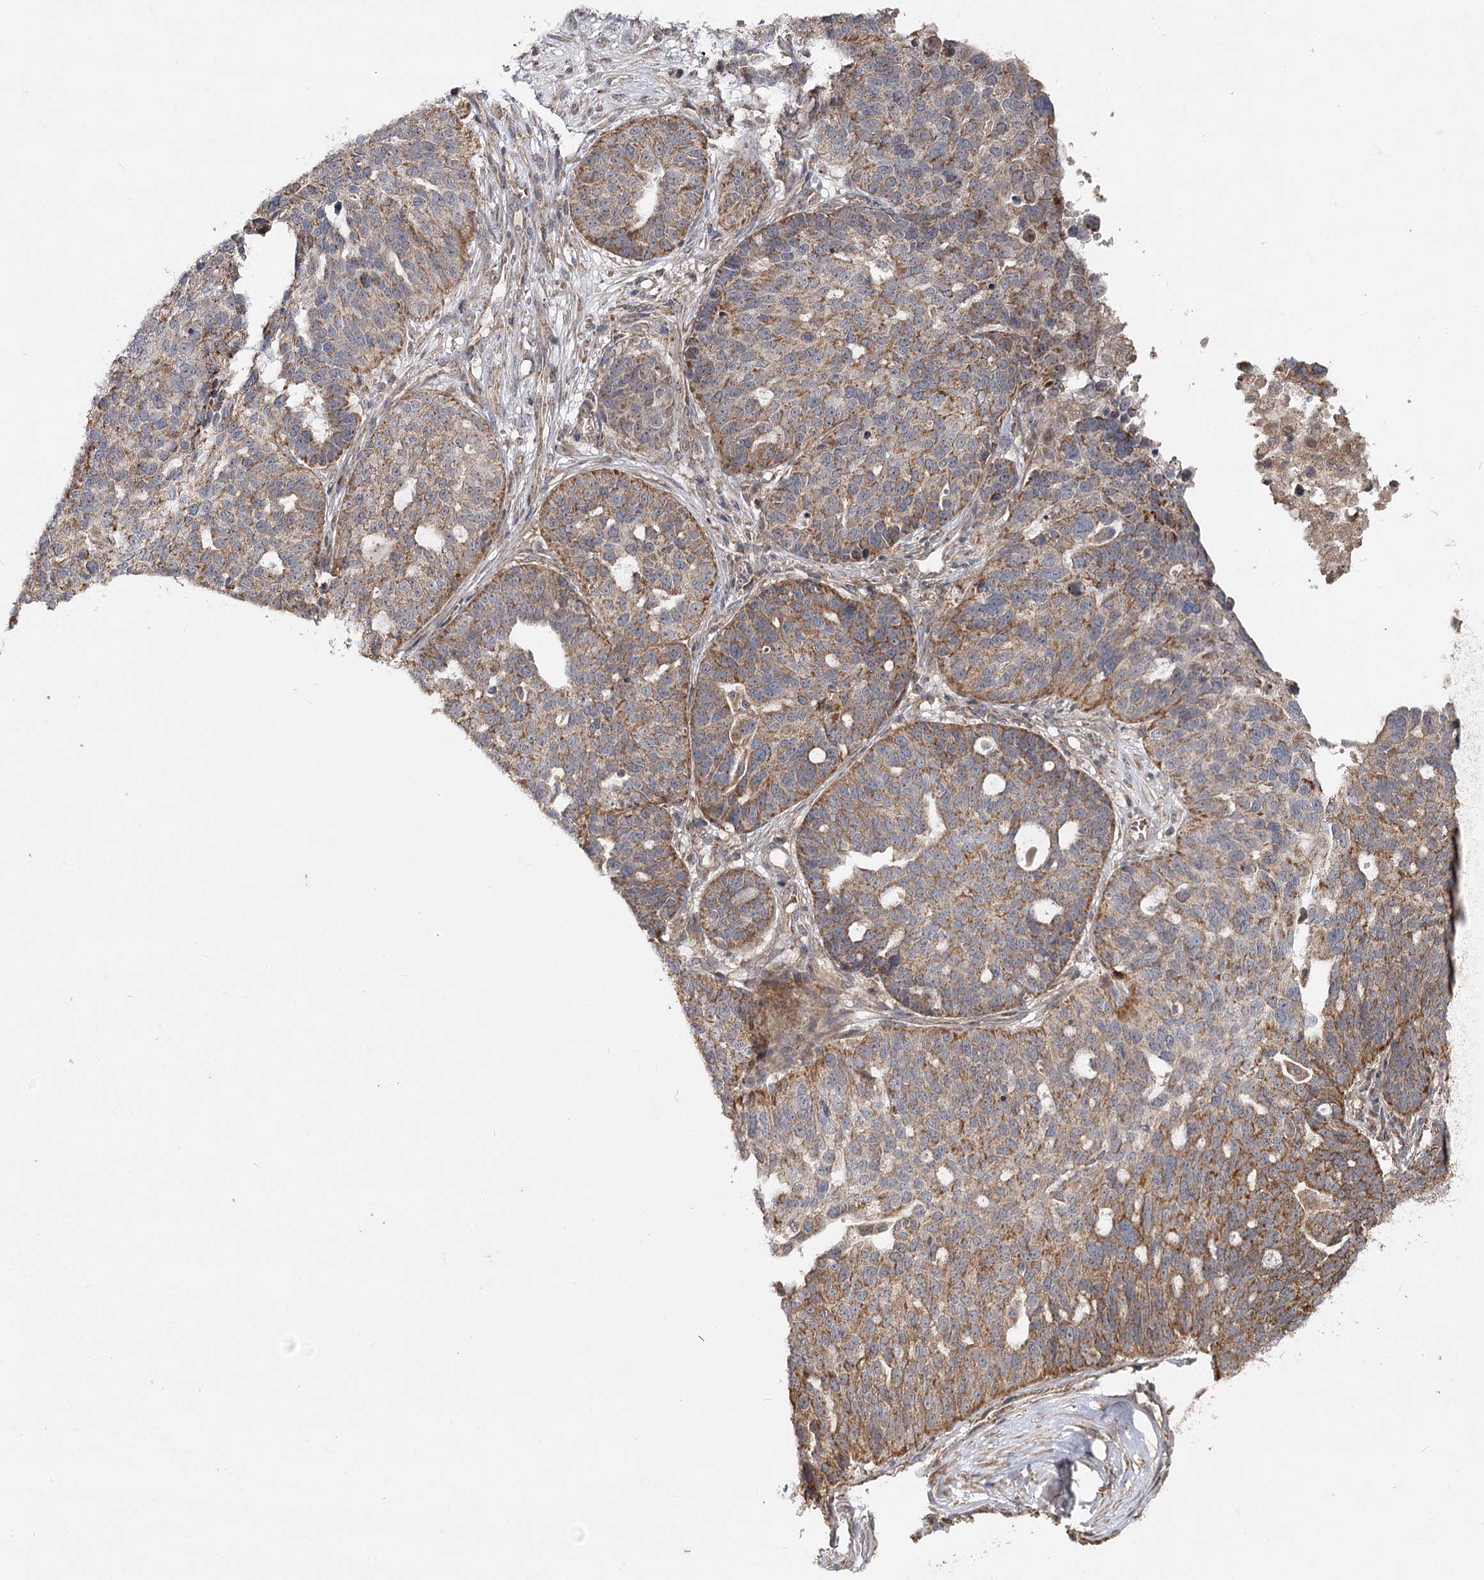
{"staining": {"intensity": "moderate", "quantity": ">75%", "location": "cytoplasmic/membranous"}, "tissue": "ovarian cancer", "cell_type": "Tumor cells", "image_type": "cancer", "snomed": [{"axis": "morphology", "description": "Cystadenocarcinoma, serous, NOS"}, {"axis": "topography", "description": "Ovary"}], "caption": "This is a histology image of immunohistochemistry (IHC) staining of ovarian cancer (serous cystadenocarcinoma), which shows moderate positivity in the cytoplasmic/membranous of tumor cells.", "gene": "MINDY3", "patient": {"sex": "female", "age": 59}}